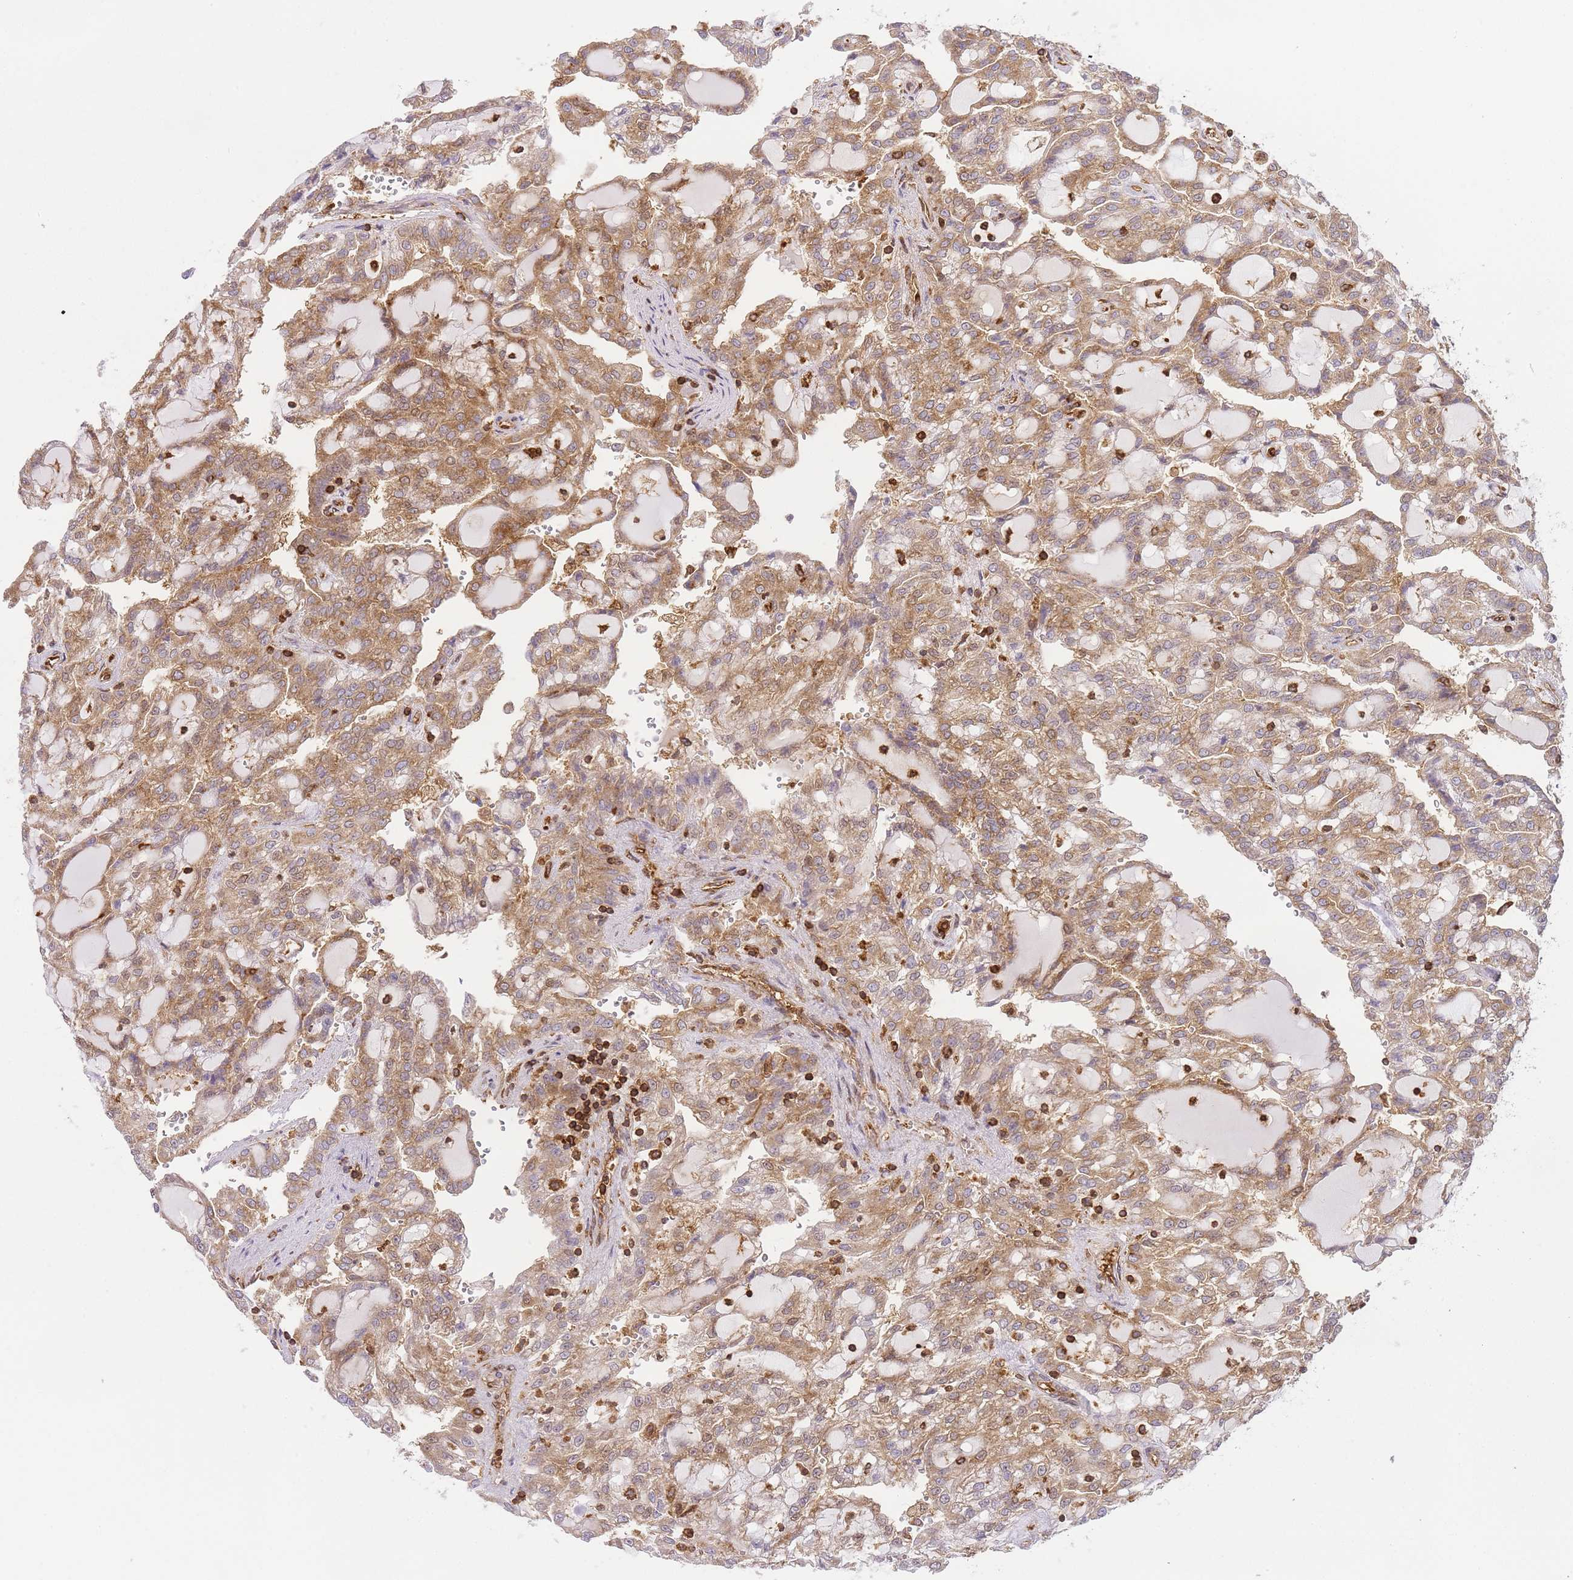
{"staining": {"intensity": "moderate", "quantity": ">75%", "location": "cytoplasmic/membranous"}, "tissue": "renal cancer", "cell_type": "Tumor cells", "image_type": "cancer", "snomed": [{"axis": "morphology", "description": "Adenocarcinoma, NOS"}, {"axis": "topography", "description": "Kidney"}], "caption": "About >75% of tumor cells in human renal adenocarcinoma exhibit moderate cytoplasmic/membranous protein positivity as visualized by brown immunohistochemical staining.", "gene": "MSN", "patient": {"sex": "male", "age": 63}}